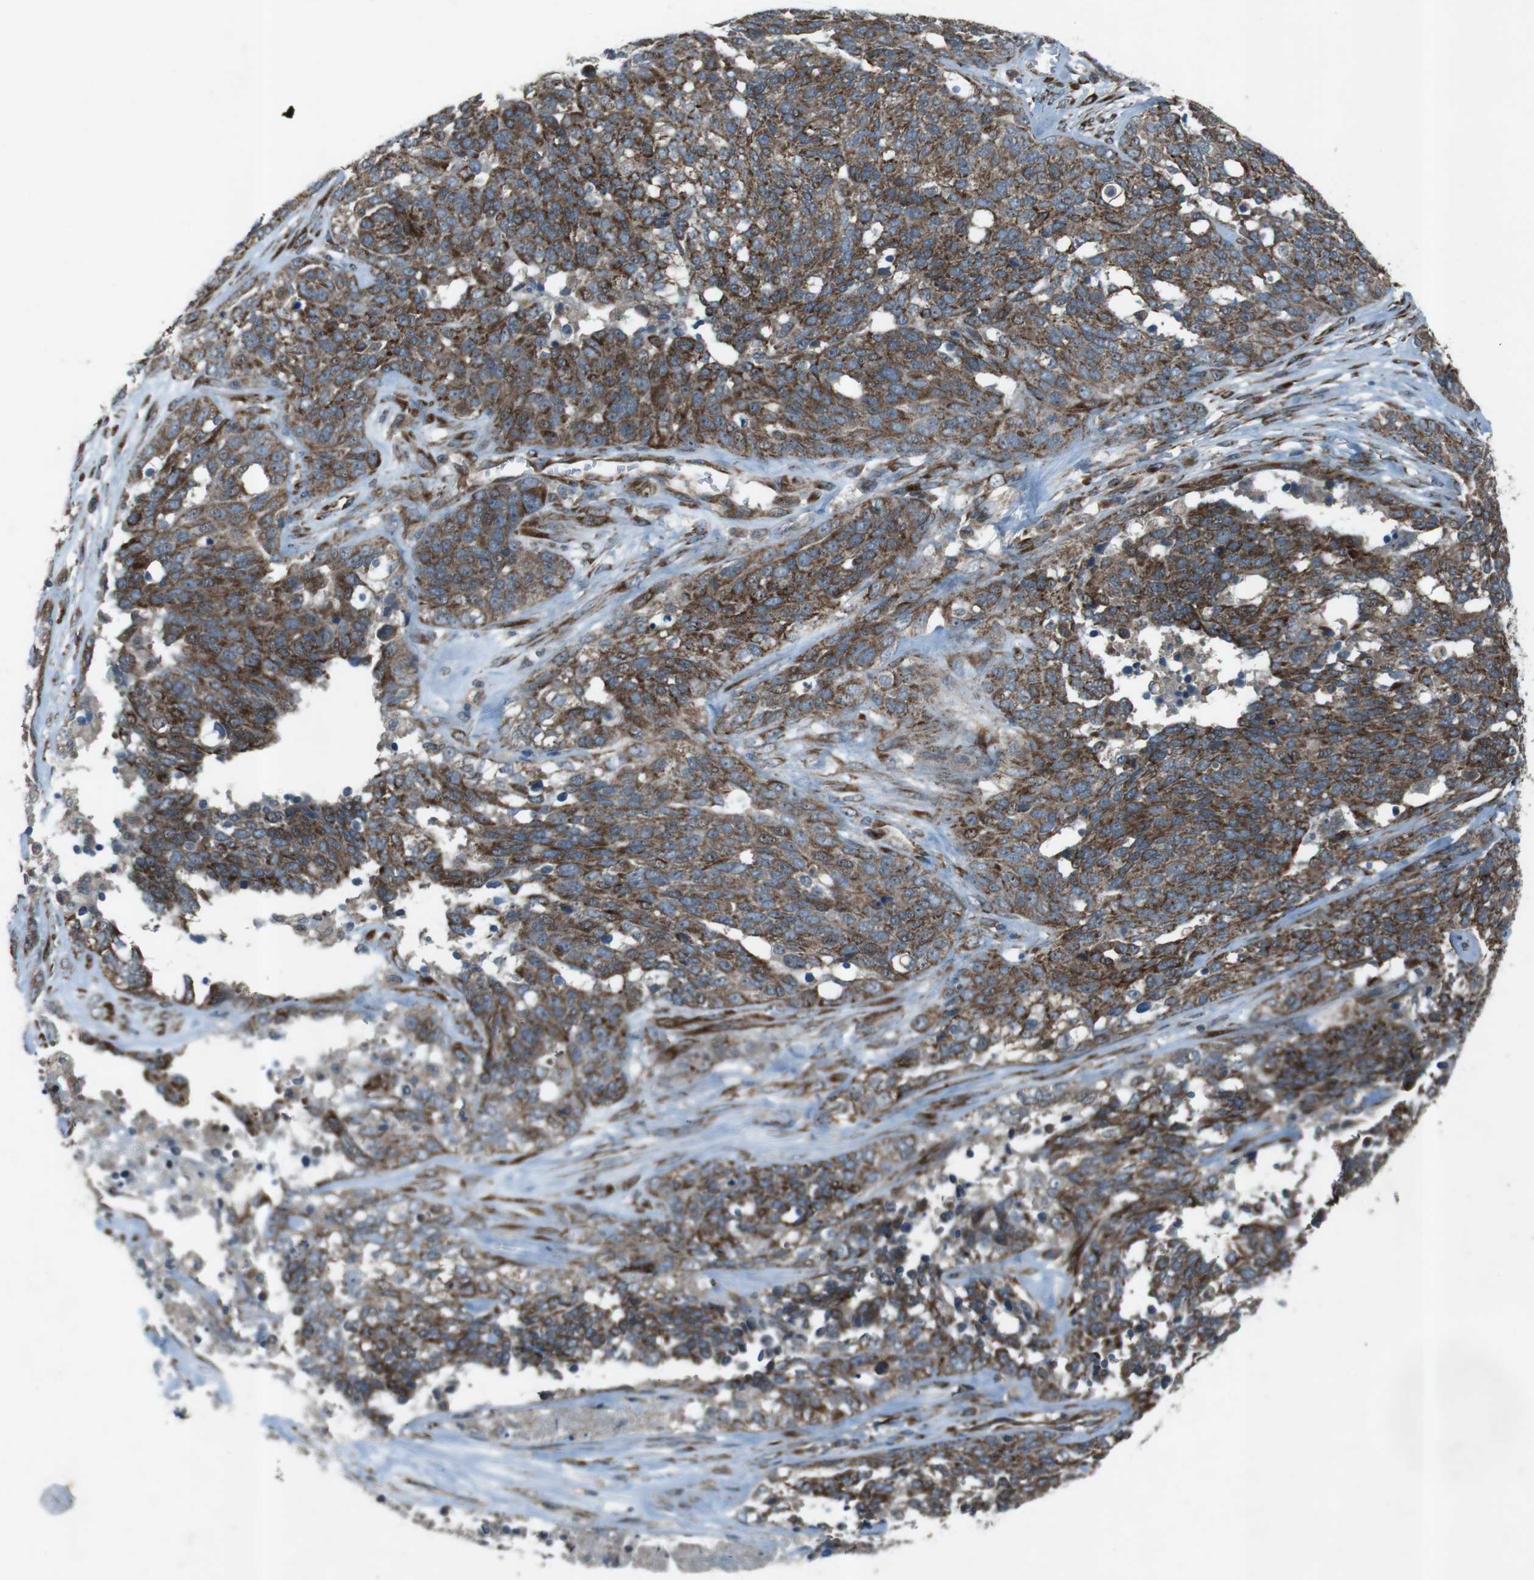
{"staining": {"intensity": "moderate", "quantity": ">75%", "location": "cytoplasmic/membranous"}, "tissue": "ovarian cancer", "cell_type": "Tumor cells", "image_type": "cancer", "snomed": [{"axis": "morphology", "description": "Cystadenocarcinoma, serous, NOS"}, {"axis": "topography", "description": "Ovary"}], "caption": "Immunohistochemical staining of ovarian cancer displays medium levels of moderate cytoplasmic/membranous staining in about >75% of tumor cells.", "gene": "SLC41A1", "patient": {"sex": "female", "age": 44}}